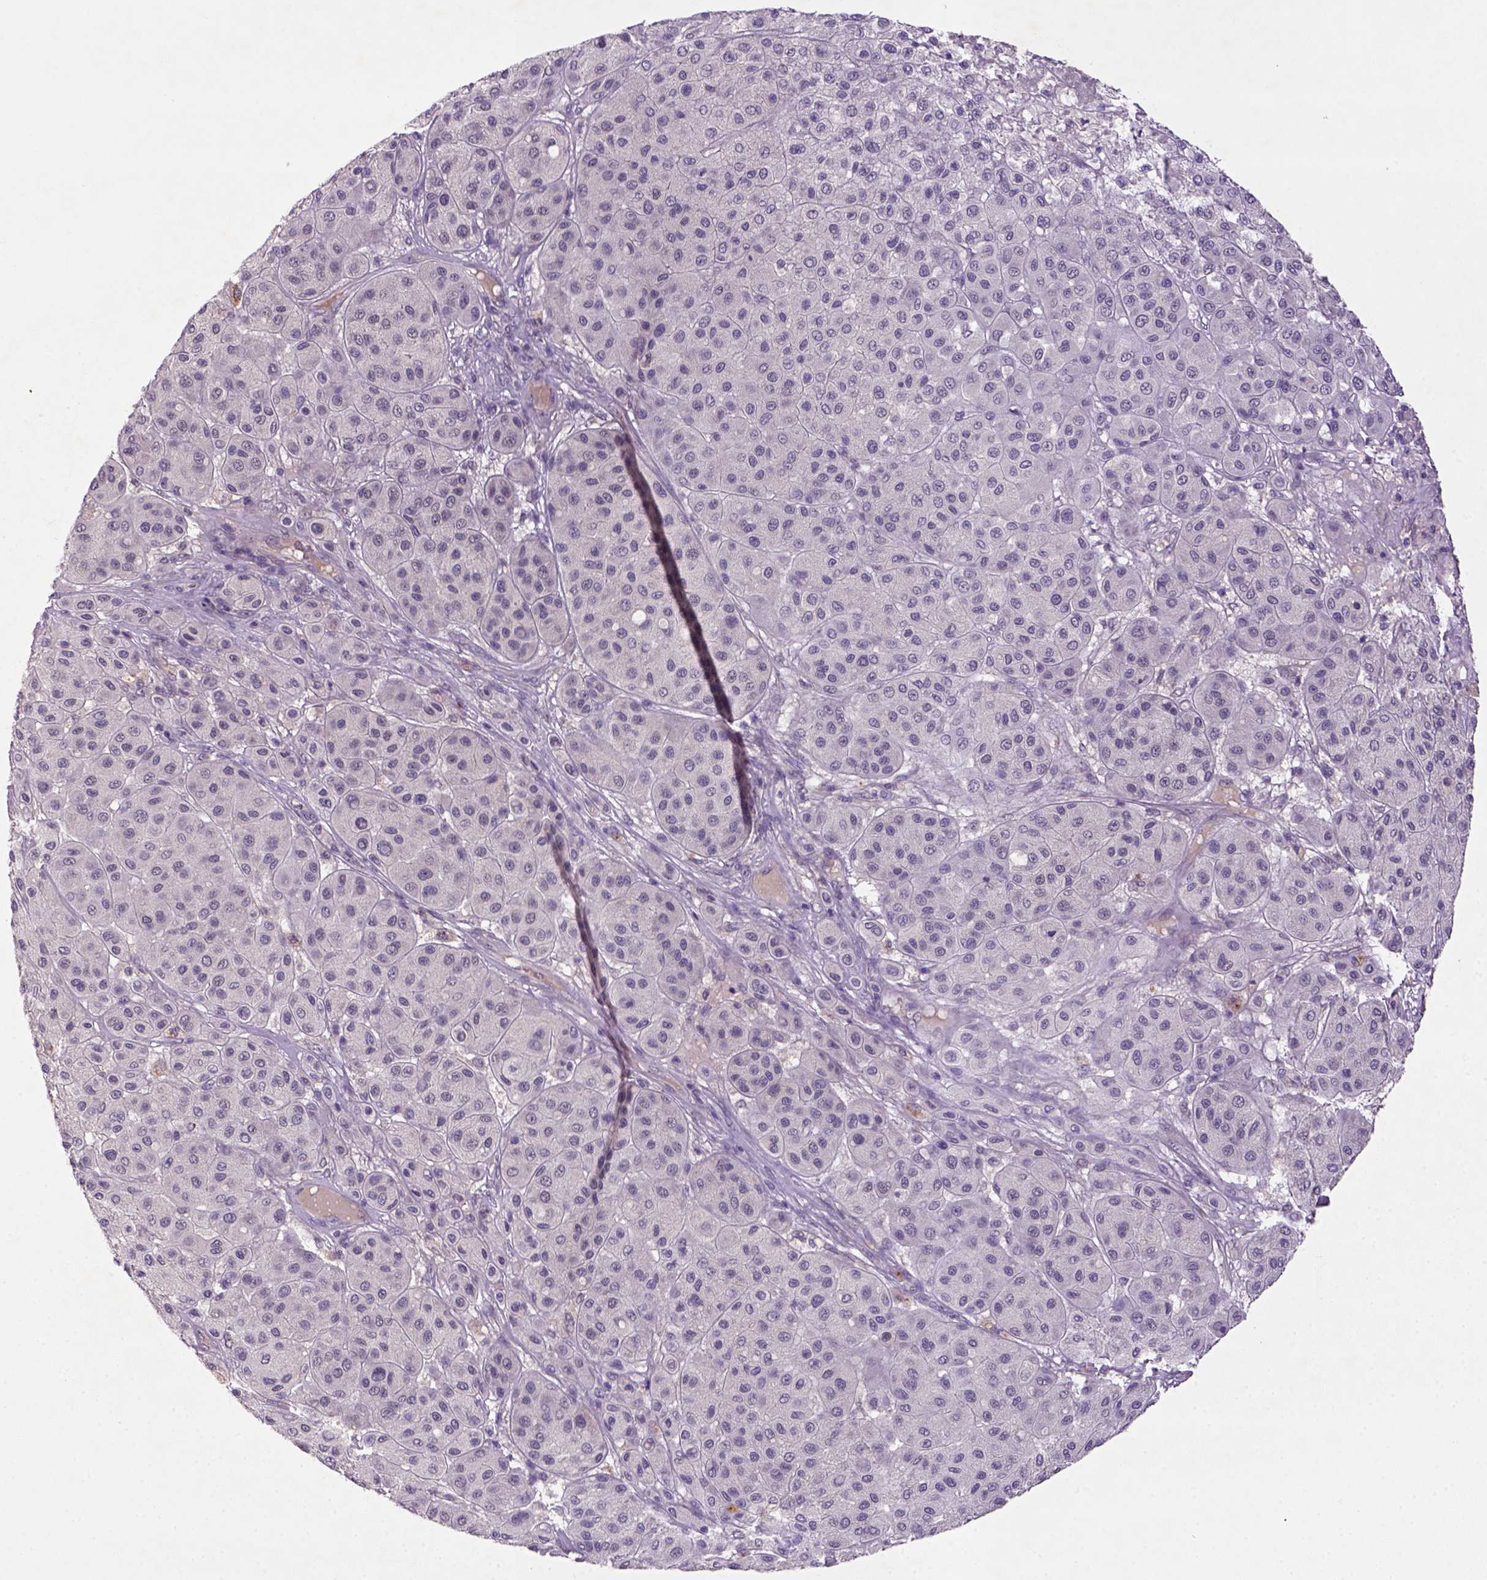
{"staining": {"intensity": "negative", "quantity": "none", "location": "none"}, "tissue": "melanoma", "cell_type": "Tumor cells", "image_type": "cancer", "snomed": [{"axis": "morphology", "description": "Malignant melanoma, Metastatic site"}, {"axis": "topography", "description": "Smooth muscle"}], "caption": "This photomicrograph is of melanoma stained with IHC to label a protein in brown with the nuclei are counter-stained blue. There is no staining in tumor cells.", "gene": "NLGN2", "patient": {"sex": "male", "age": 41}}